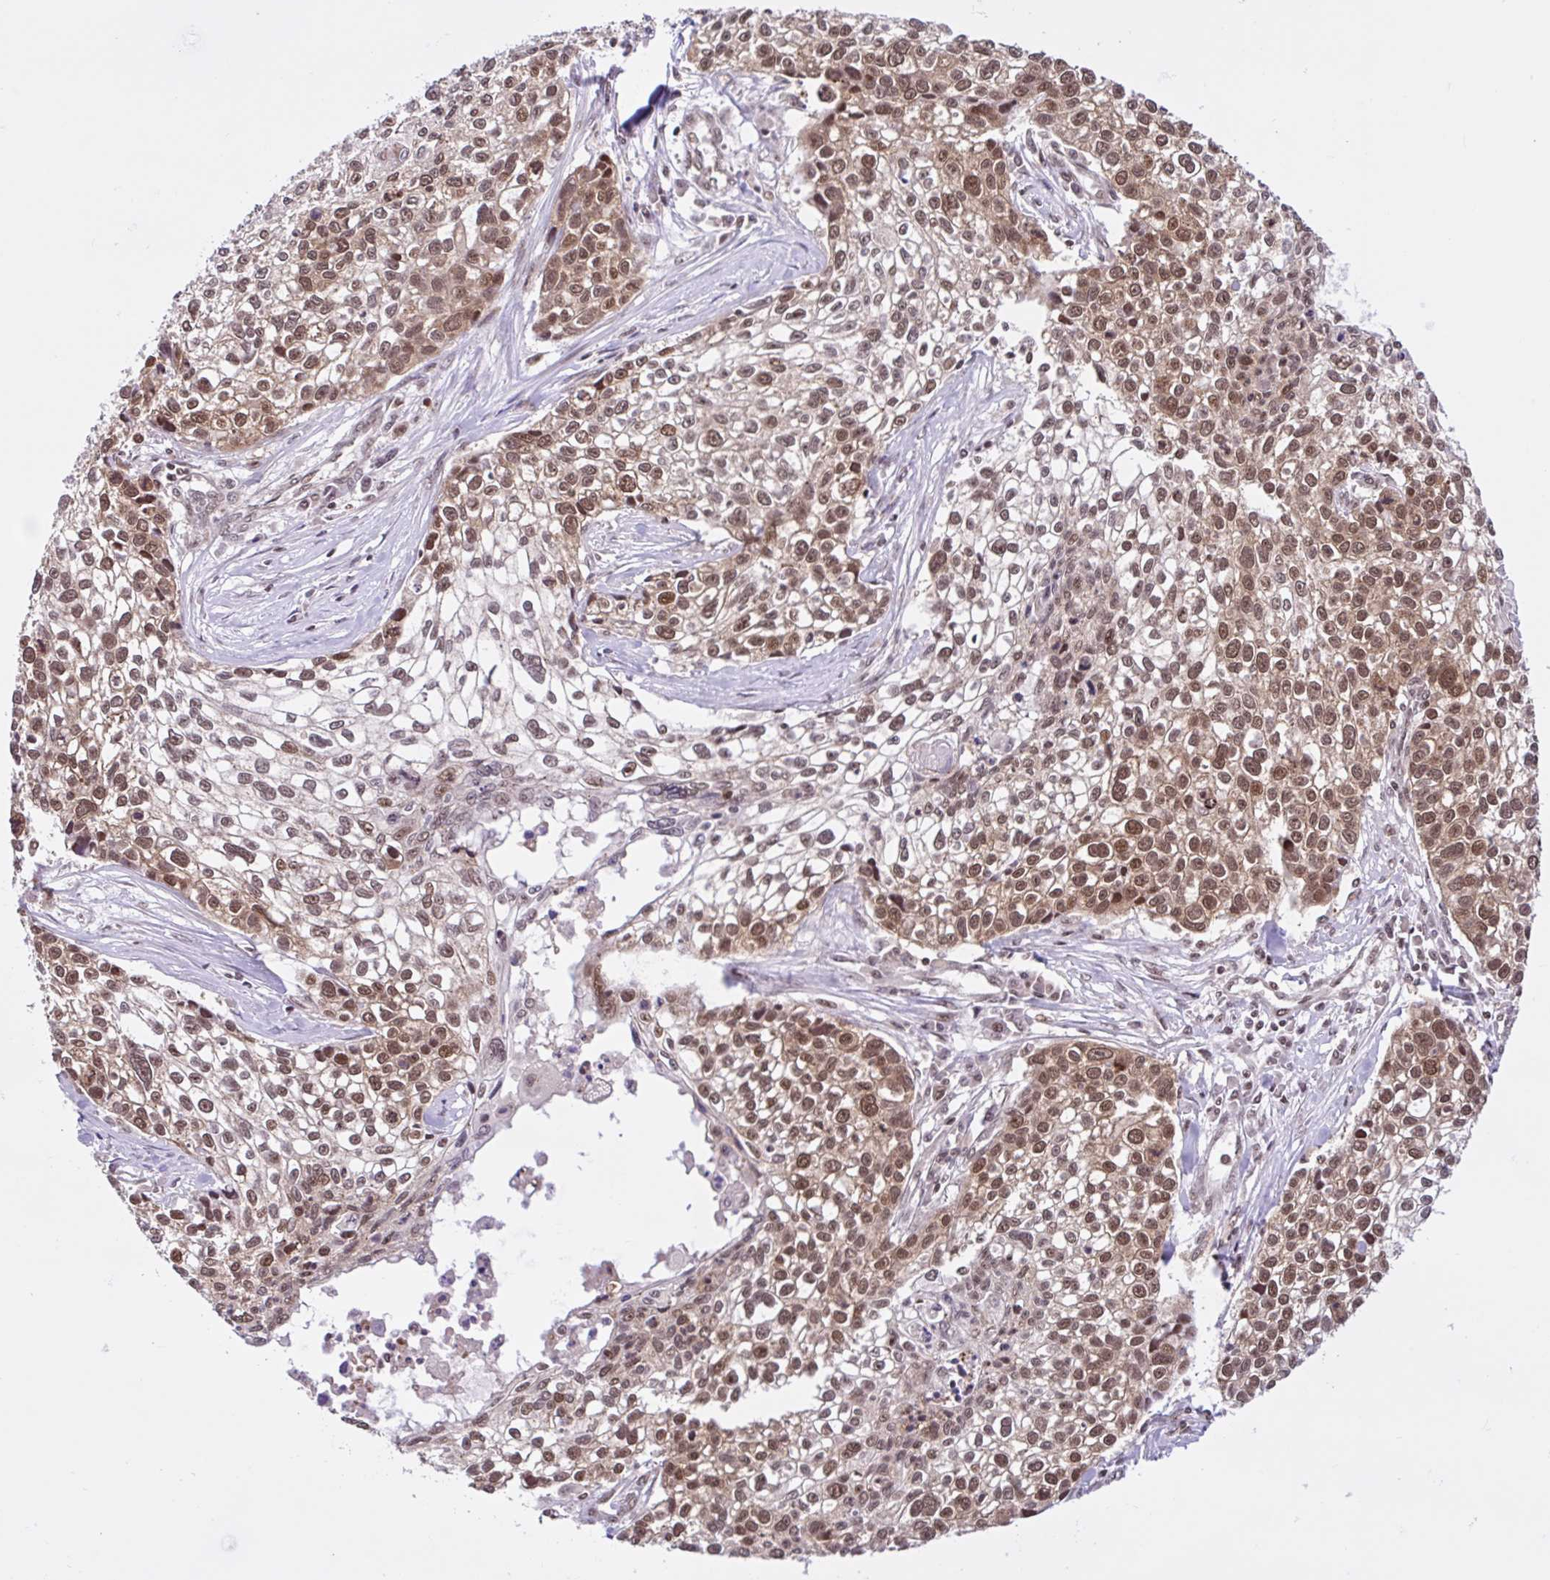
{"staining": {"intensity": "moderate", "quantity": ">75%", "location": "nuclear"}, "tissue": "lung cancer", "cell_type": "Tumor cells", "image_type": "cancer", "snomed": [{"axis": "morphology", "description": "Squamous cell carcinoma, NOS"}, {"axis": "topography", "description": "Lung"}], "caption": "Immunohistochemistry (IHC) image of neoplastic tissue: human squamous cell carcinoma (lung) stained using immunohistochemistry (IHC) demonstrates medium levels of moderate protein expression localized specifically in the nuclear of tumor cells, appearing as a nuclear brown color.", "gene": "CCDC12", "patient": {"sex": "male", "age": 74}}